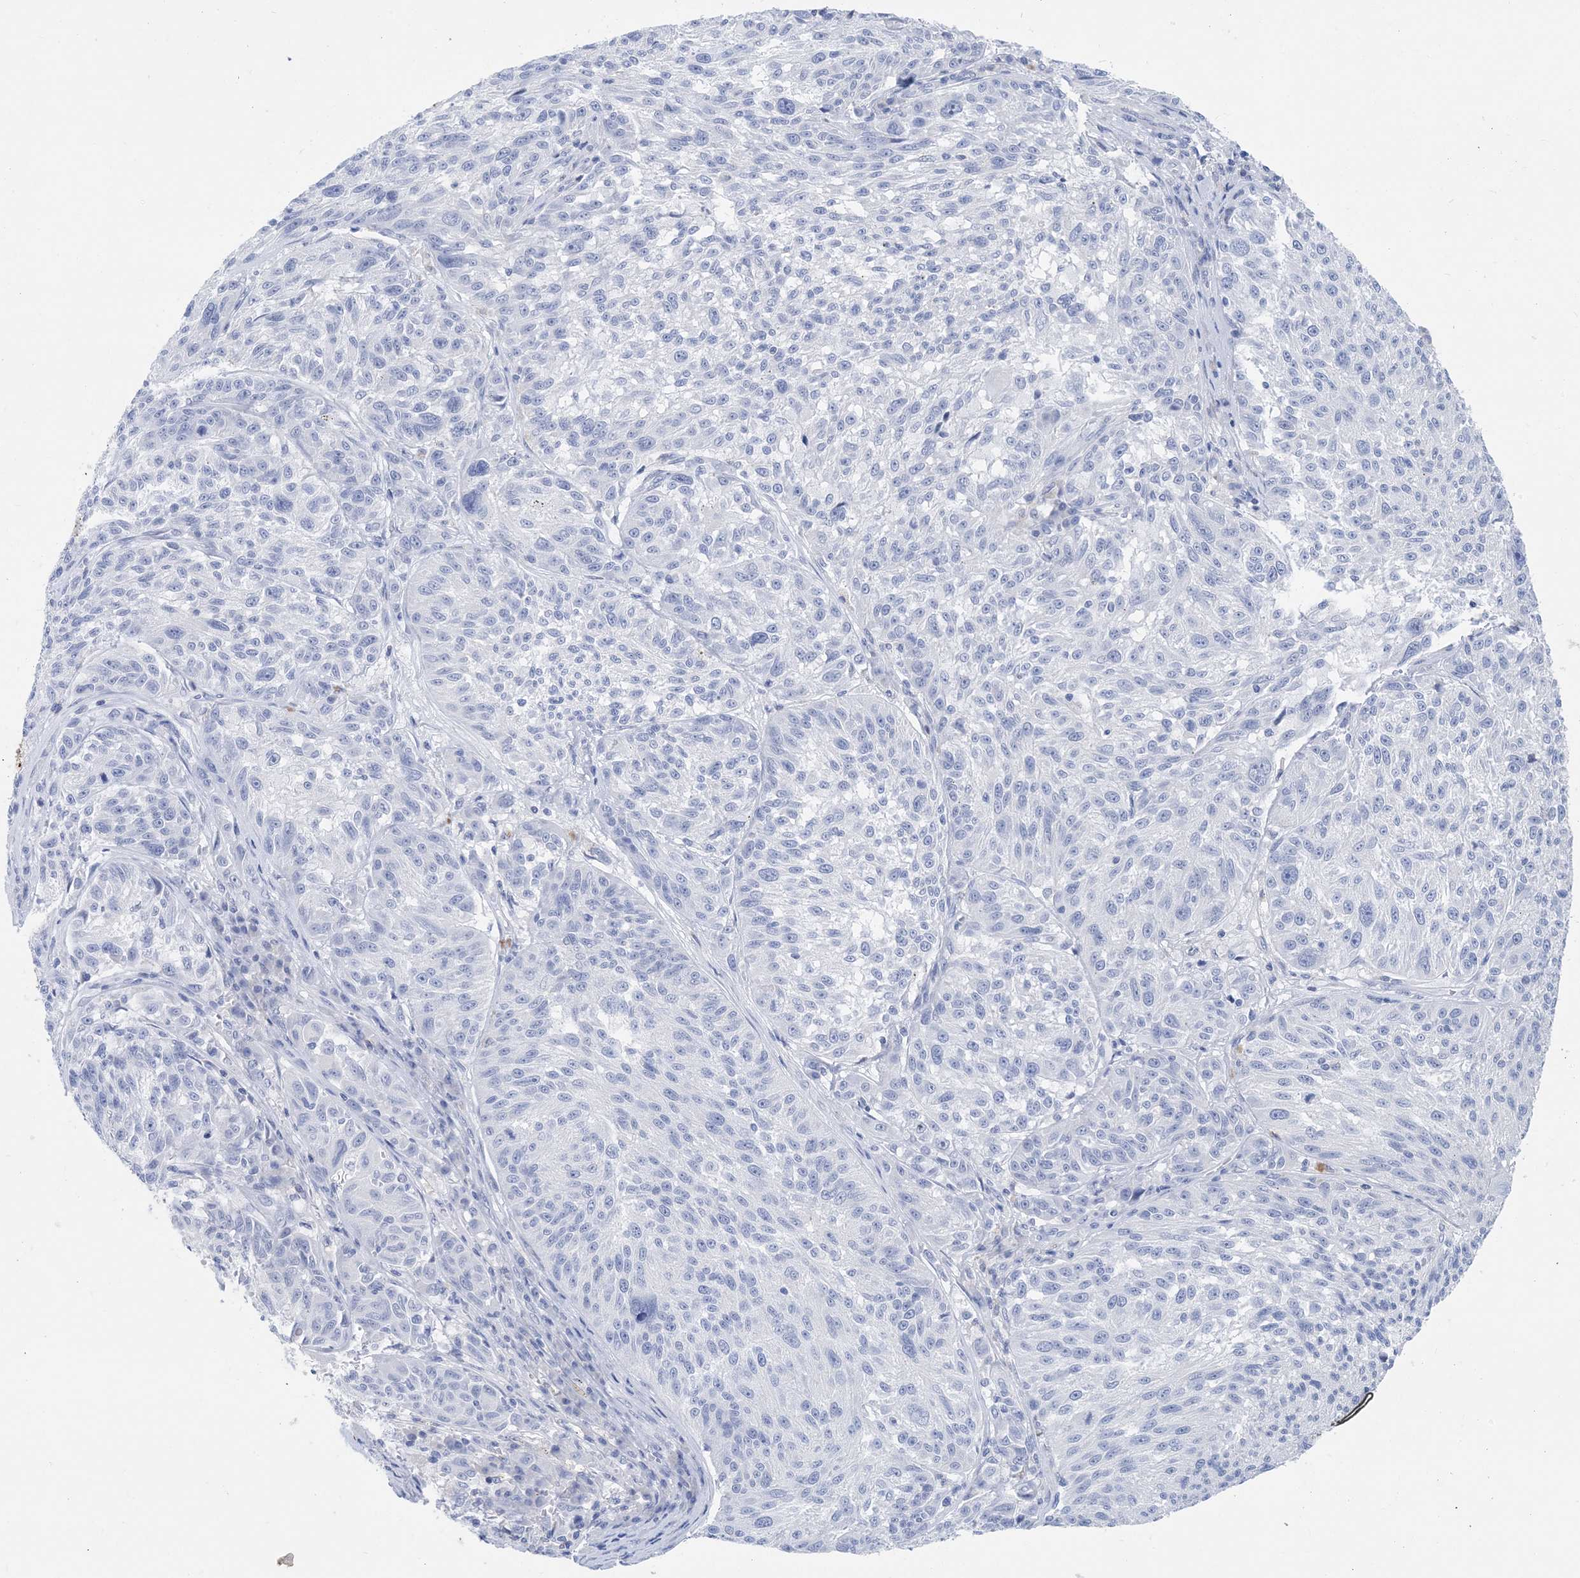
{"staining": {"intensity": "negative", "quantity": "none", "location": "none"}, "tissue": "melanoma", "cell_type": "Tumor cells", "image_type": "cancer", "snomed": [{"axis": "morphology", "description": "Malignant melanoma, NOS"}, {"axis": "topography", "description": "Skin"}], "caption": "Immunohistochemistry of human malignant melanoma displays no staining in tumor cells.", "gene": "SH3YL1", "patient": {"sex": "male", "age": 53}}